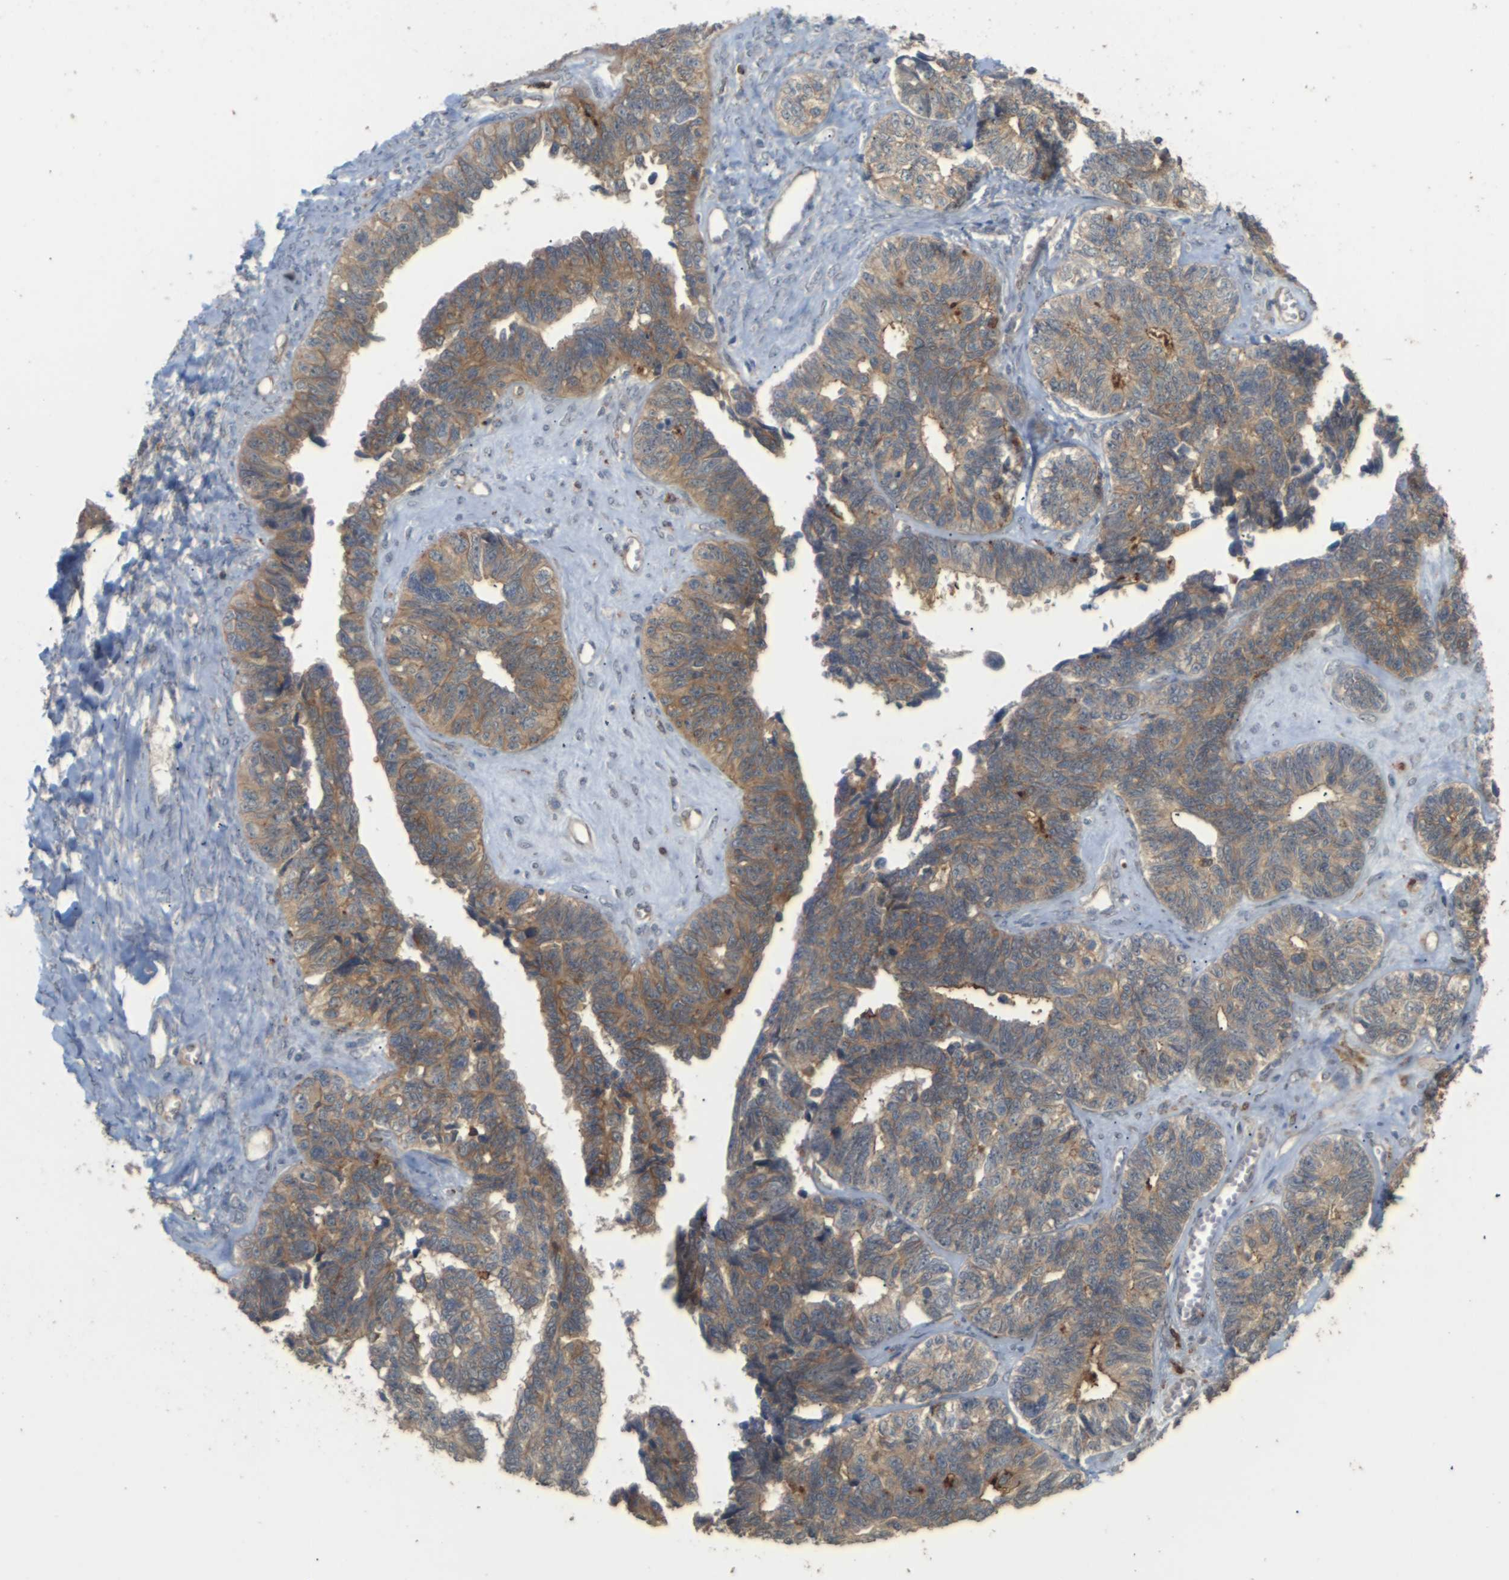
{"staining": {"intensity": "moderate", "quantity": ">75%", "location": "cytoplasmic/membranous"}, "tissue": "ovarian cancer", "cell_type": "Tumor cells", "image_type": "cancer", "snomed": [{"axis": "morphology", "description": "Cystadenocarcinoma, serous, NOS"}, {"axis": "topography", "description": "Ovary"}], "caption": "The histopathology image demonstrates staining of ovarian cancer, revealing moderate cytoplasmic/membranous protein staining (brown color) within tumor cells.", "gene": "KSR1", "patient": {"sex": "female", "age": 79}}